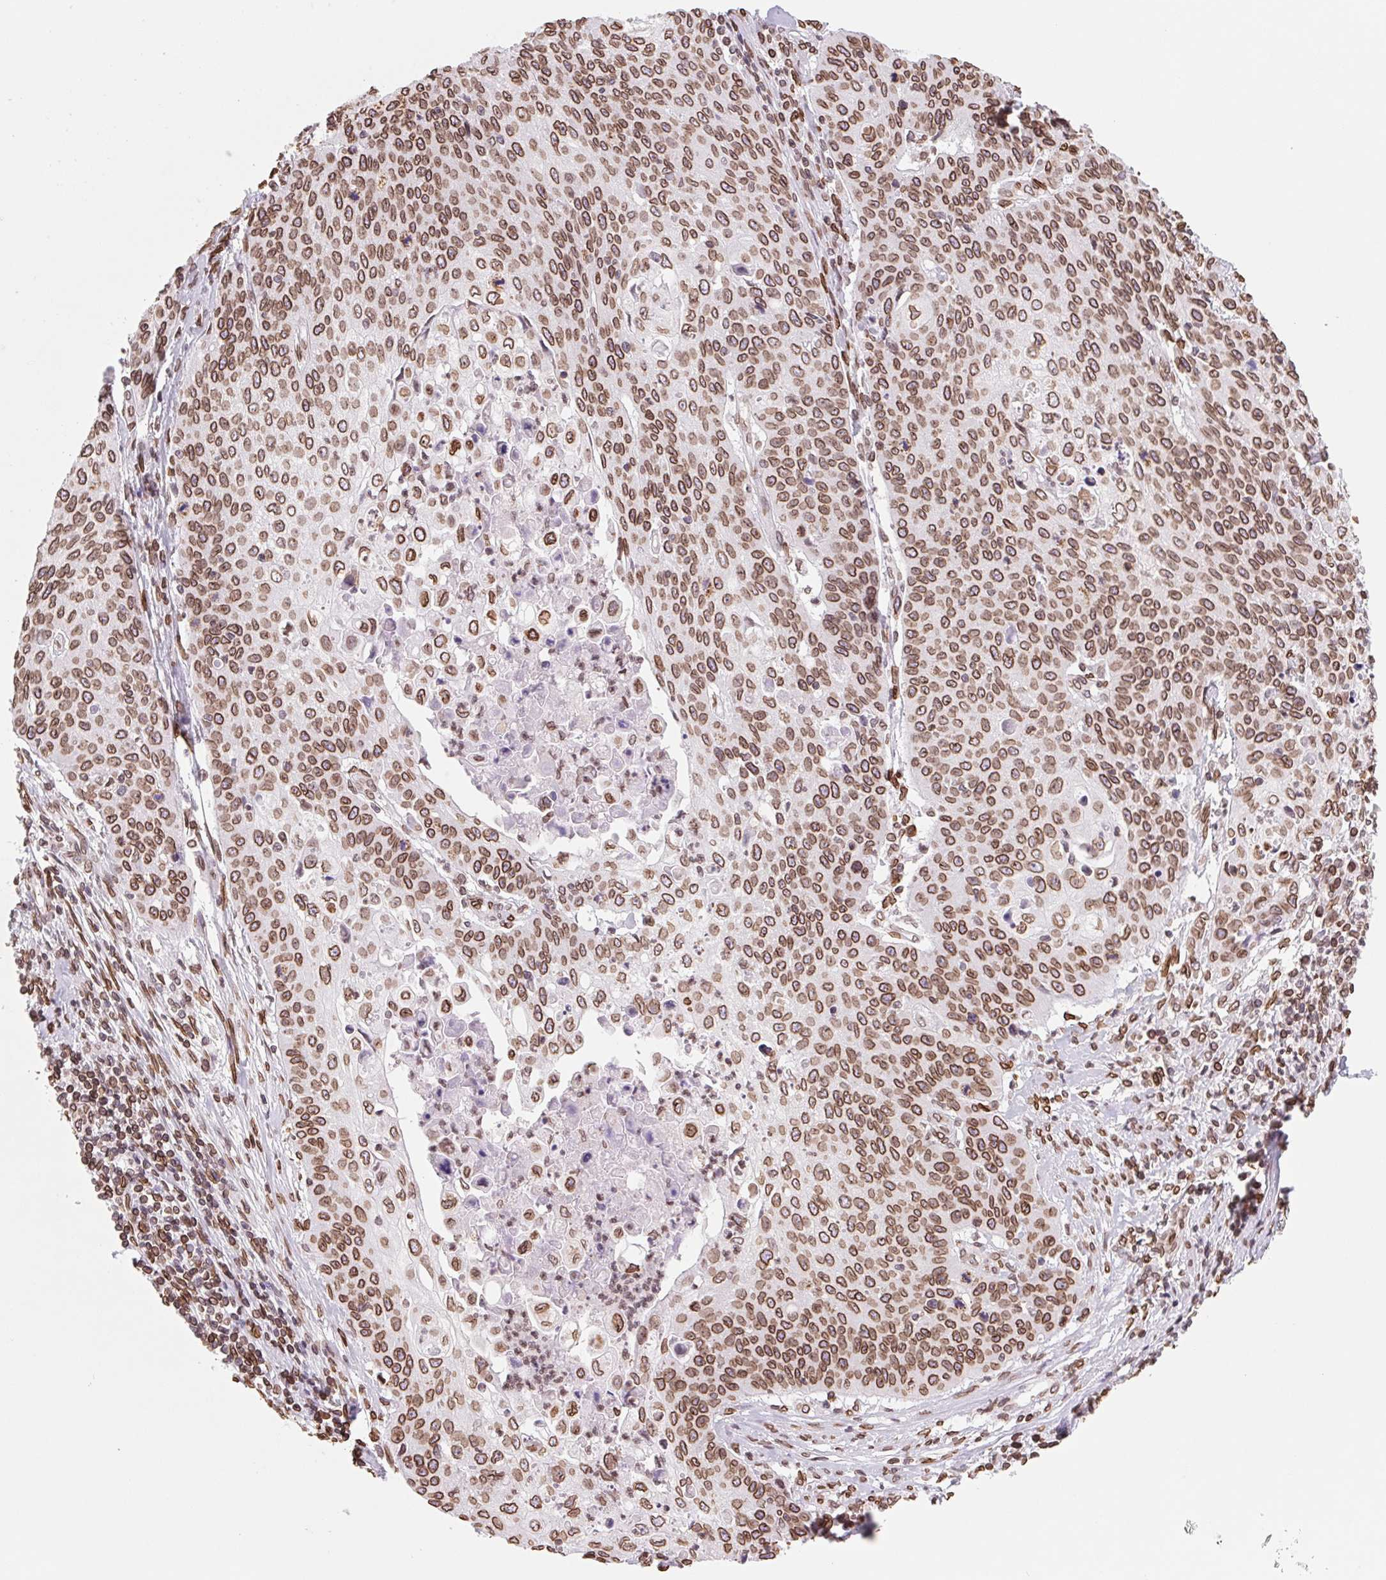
{"staining": {"intensity": "strong", "quantity": ">75%", "location": "cytoplasmic/membranous,nuclear"}, "tissue": "cervical cancer", "cell_type": "Tumor cells", "image_type": "cancer", "snomed": [{"axis": "morphology", "description": "Squamous cell carcinoma, NOS"}, {"axis": "topography", "description": "Cervix"}], "caption": "IHC (DAB (3,3'-diaminobenzidine)) staining of human cervical cancer (squamous cell carcinoma) displays strong cytoplasmic/membranous and nuclear protein positivity in about >75% of tumor cells.", "gene": "LMNB2", "patient": {"sex": "female", "age": 65}}